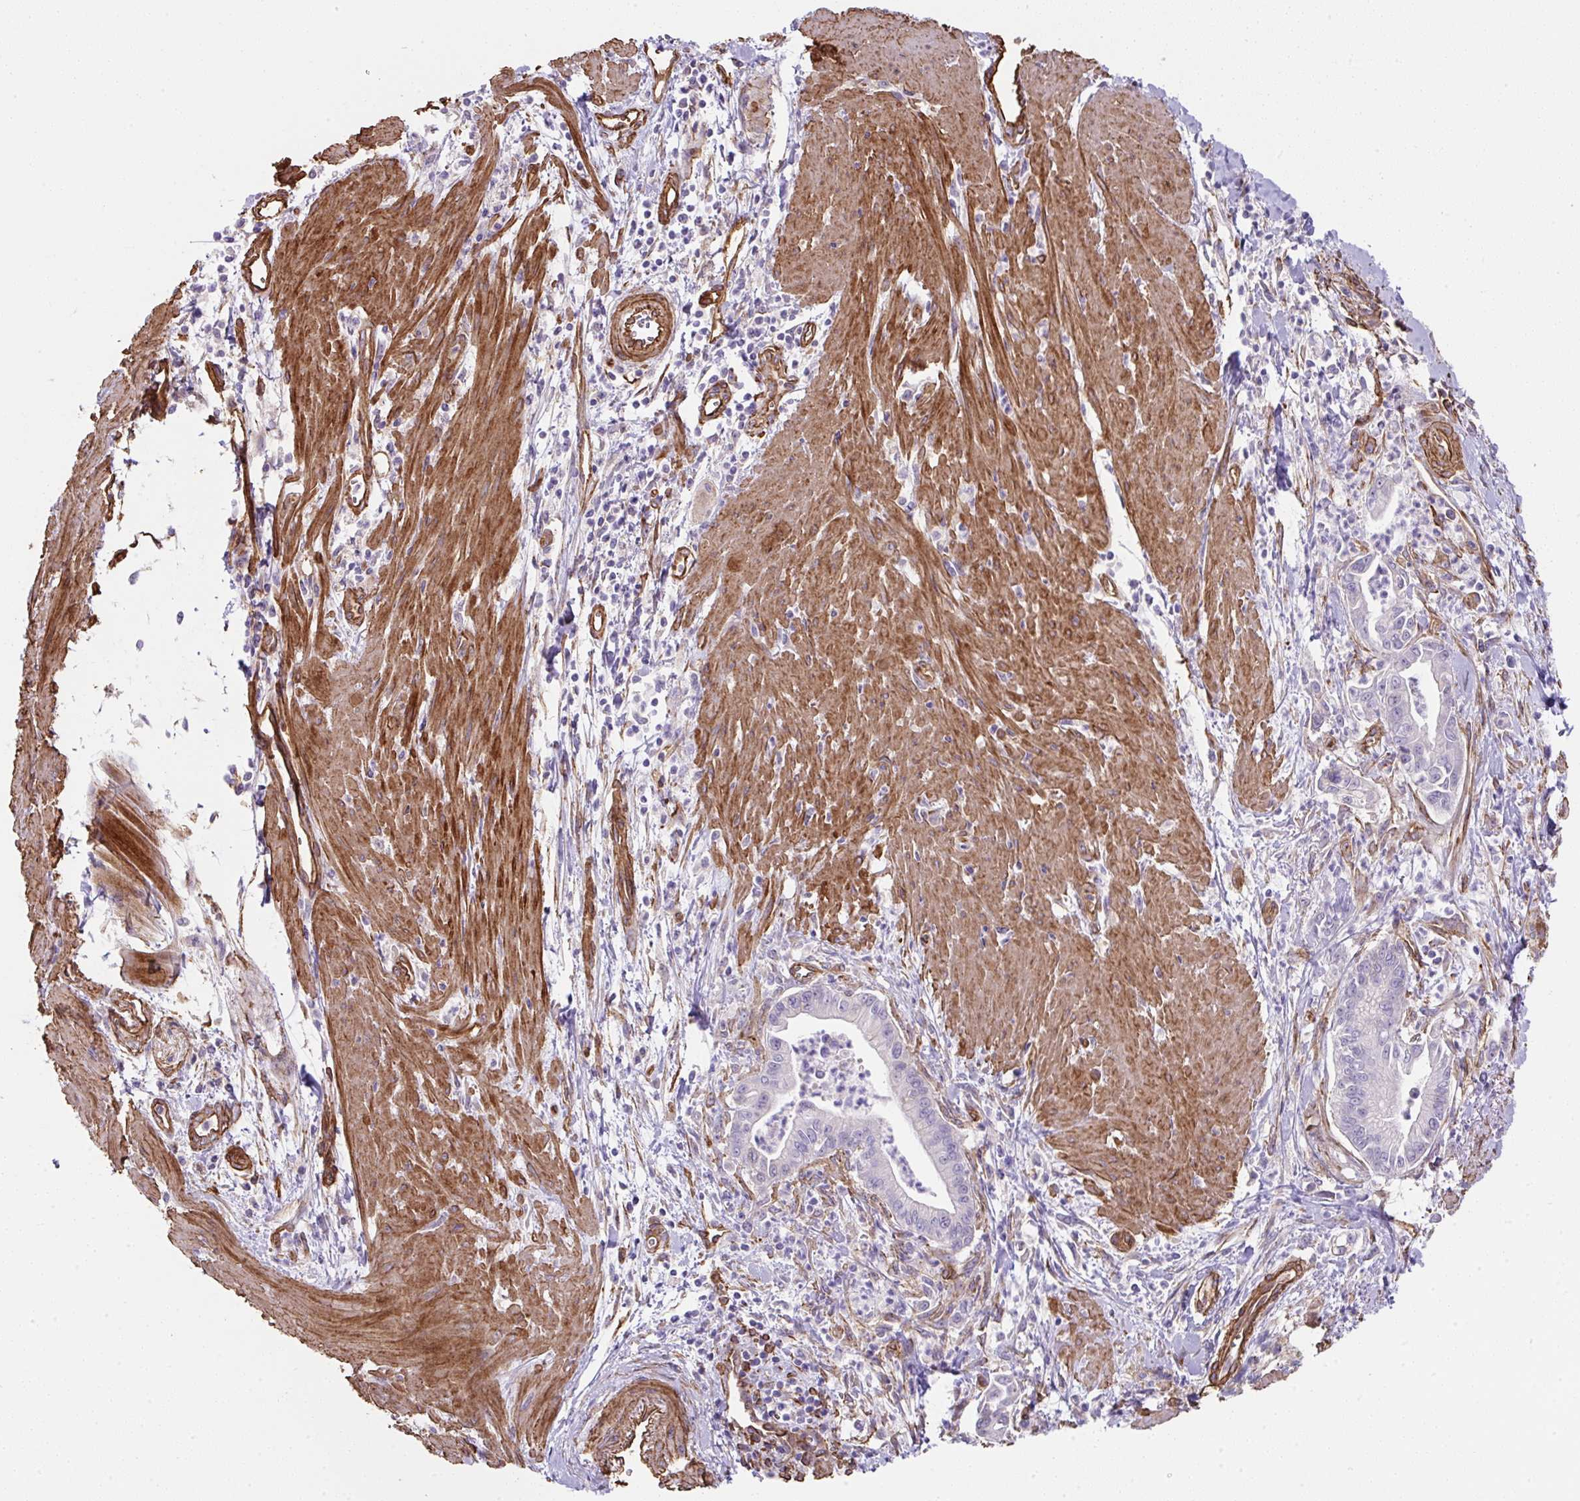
{"staining": {"intensity": "negative", "quantity": "none", "location": "none"}, "tissue": "pancreatic cancer", "cell_type": "Tumor cells", "image_type": "cancer", "snomed": [{"axis": "morphology", "description": "Adenocarcinoma, NOS"}, {"axis": "topography", "description": "Pancreas"}], "caption": "IHC of human pancreatic cancer exhibits no expression in tumor cells. Brightfield microscopy of immunohistochemistry stained with DAB (3,3'-diaminobenzidine) (brown) and hematoxylin (blue), captured at high magnification.", "gene": "ANKUB1", "patient": {"sex": "male", "age": 78}}